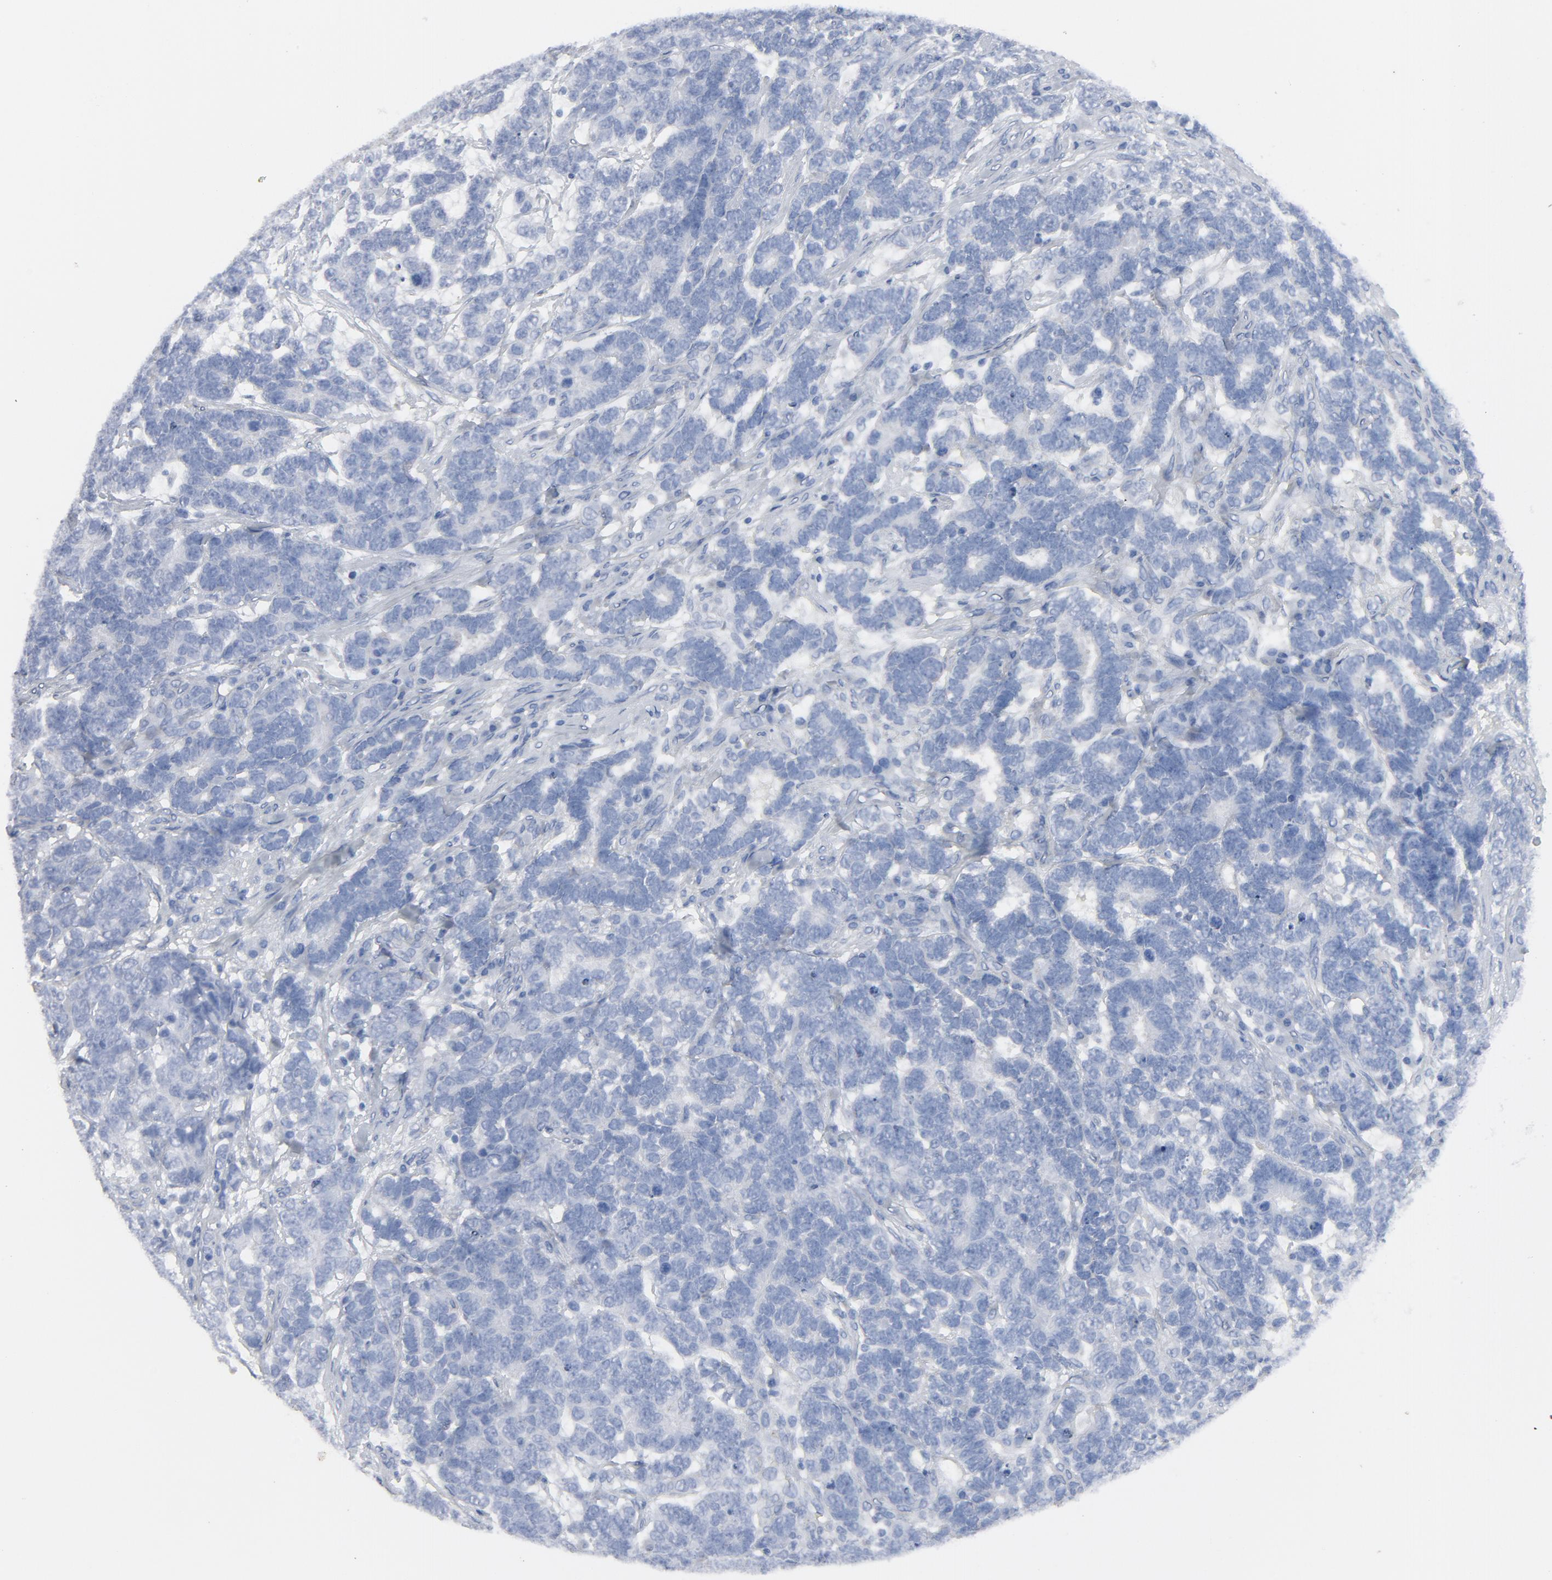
{"staining": {"intensity": "negative", "quantity": "none", "location": "none"}, "tissue": "testis cancer", "cell_type": "Tumor cells", "image_type": "cancer", "snomed": [{"axis": "morphology", "description": "Carcinoma, Embryonal, NOS"}, {"axis": "topography", "description": "Testis"}], "caption": "Protein analysis of testis cancer (embryonal carcinoma) displays no significant positivity in tumor cells.", "gene": "C14orf119", "patient": {"sex": "male", "age": 26}}